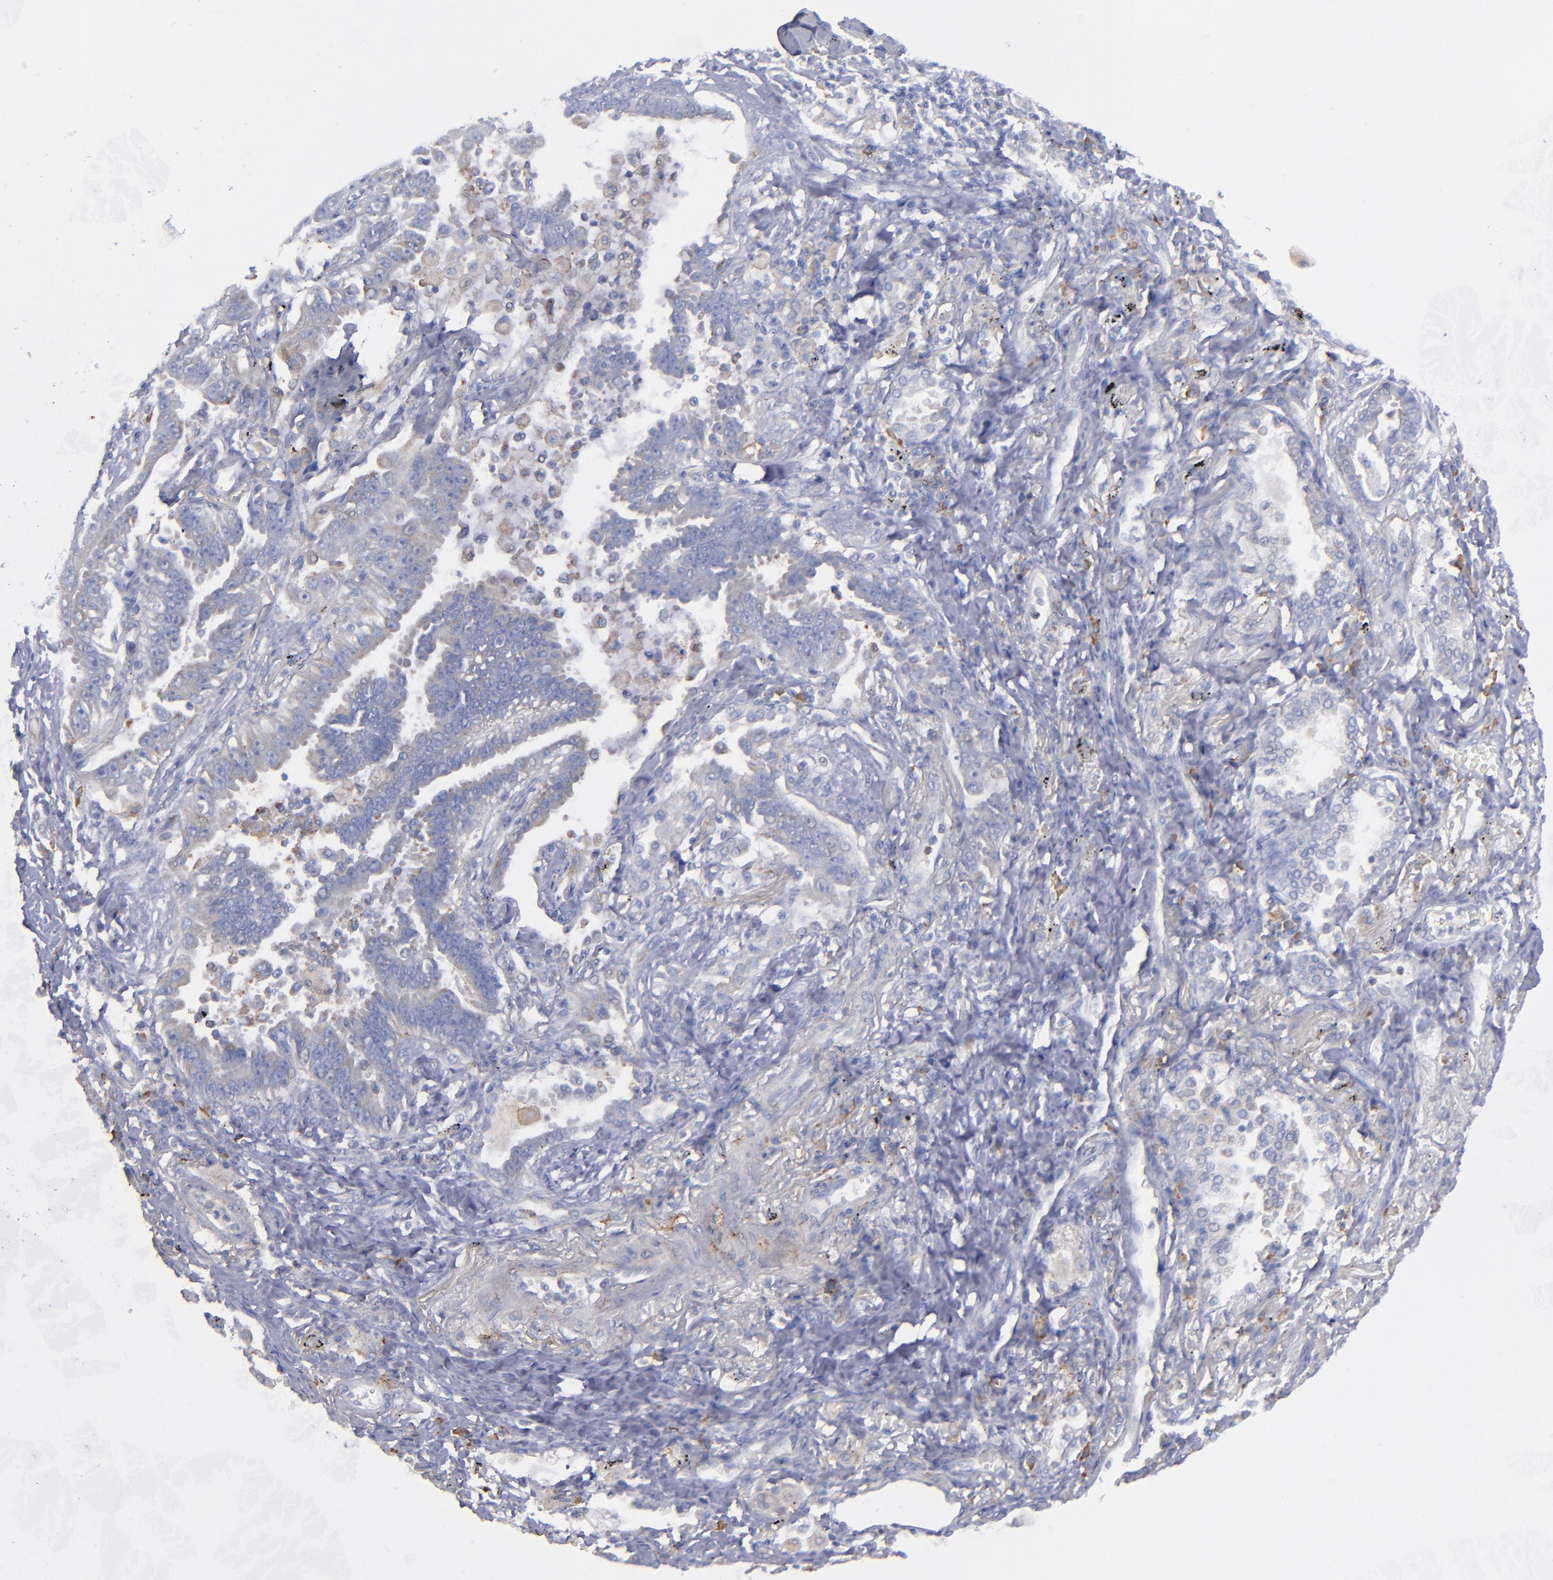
{"staining": {"intensity": "weak", "quantity": "25%-75%", "location": "cytoplasmic/membranous"}, "tissue": "lung cancer", "cell_type": "Tumor cells", "image_type": "cancer", "snomed": [{"axis": "morphology", "description": "Adenocarcinoma, NOS"}, {"axis": "topography", "description": "Lung"}], "caption": "Weak cytoplasmic/membranous staining for a protein is seen in approximately 25%-75% of tumor cells of lung adenocarcinoma using immunohistochemistry.", "gene": "MFGE8", "patient": {"sex": "female", "age": 64}}